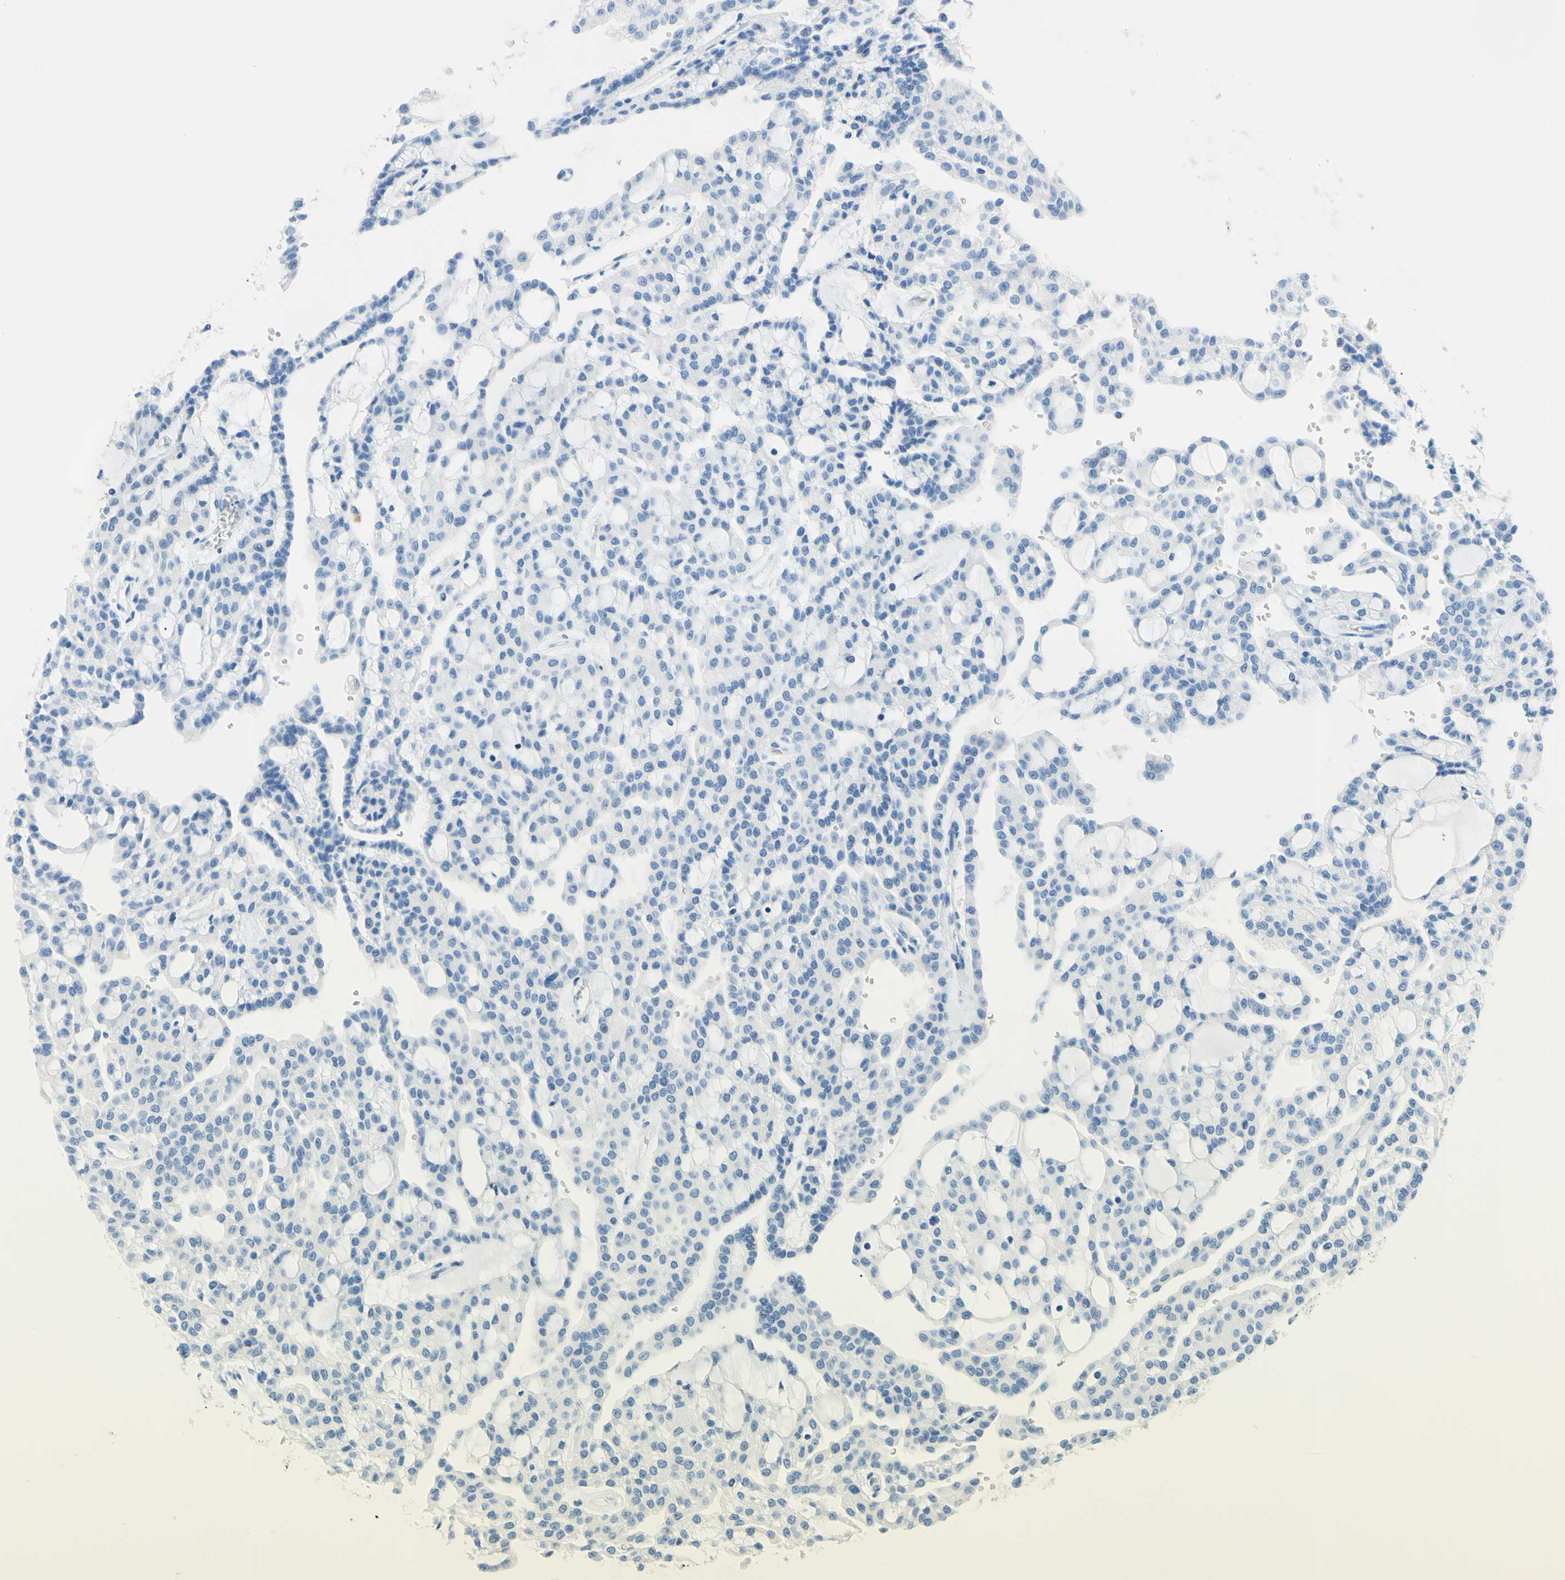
{"staining": {"intensity": "negative", "quantity": "none", "location": "none"}, "tissue": "renal cancer", "cell_type": "Tumor cells", "image_type": "cancer", "snomed": [{"axis": "morphology", "description": "Adenocarcinoma, NOS"}, {"axis": "topography", "description": "Kidney"}], "caption": "This is a image of IHC staining of renal cancer (adenocarcinoma), which shows no positivity in tumor cells.", "gene": "MYH2", "patient": {"sex": "male", "age": 63}}